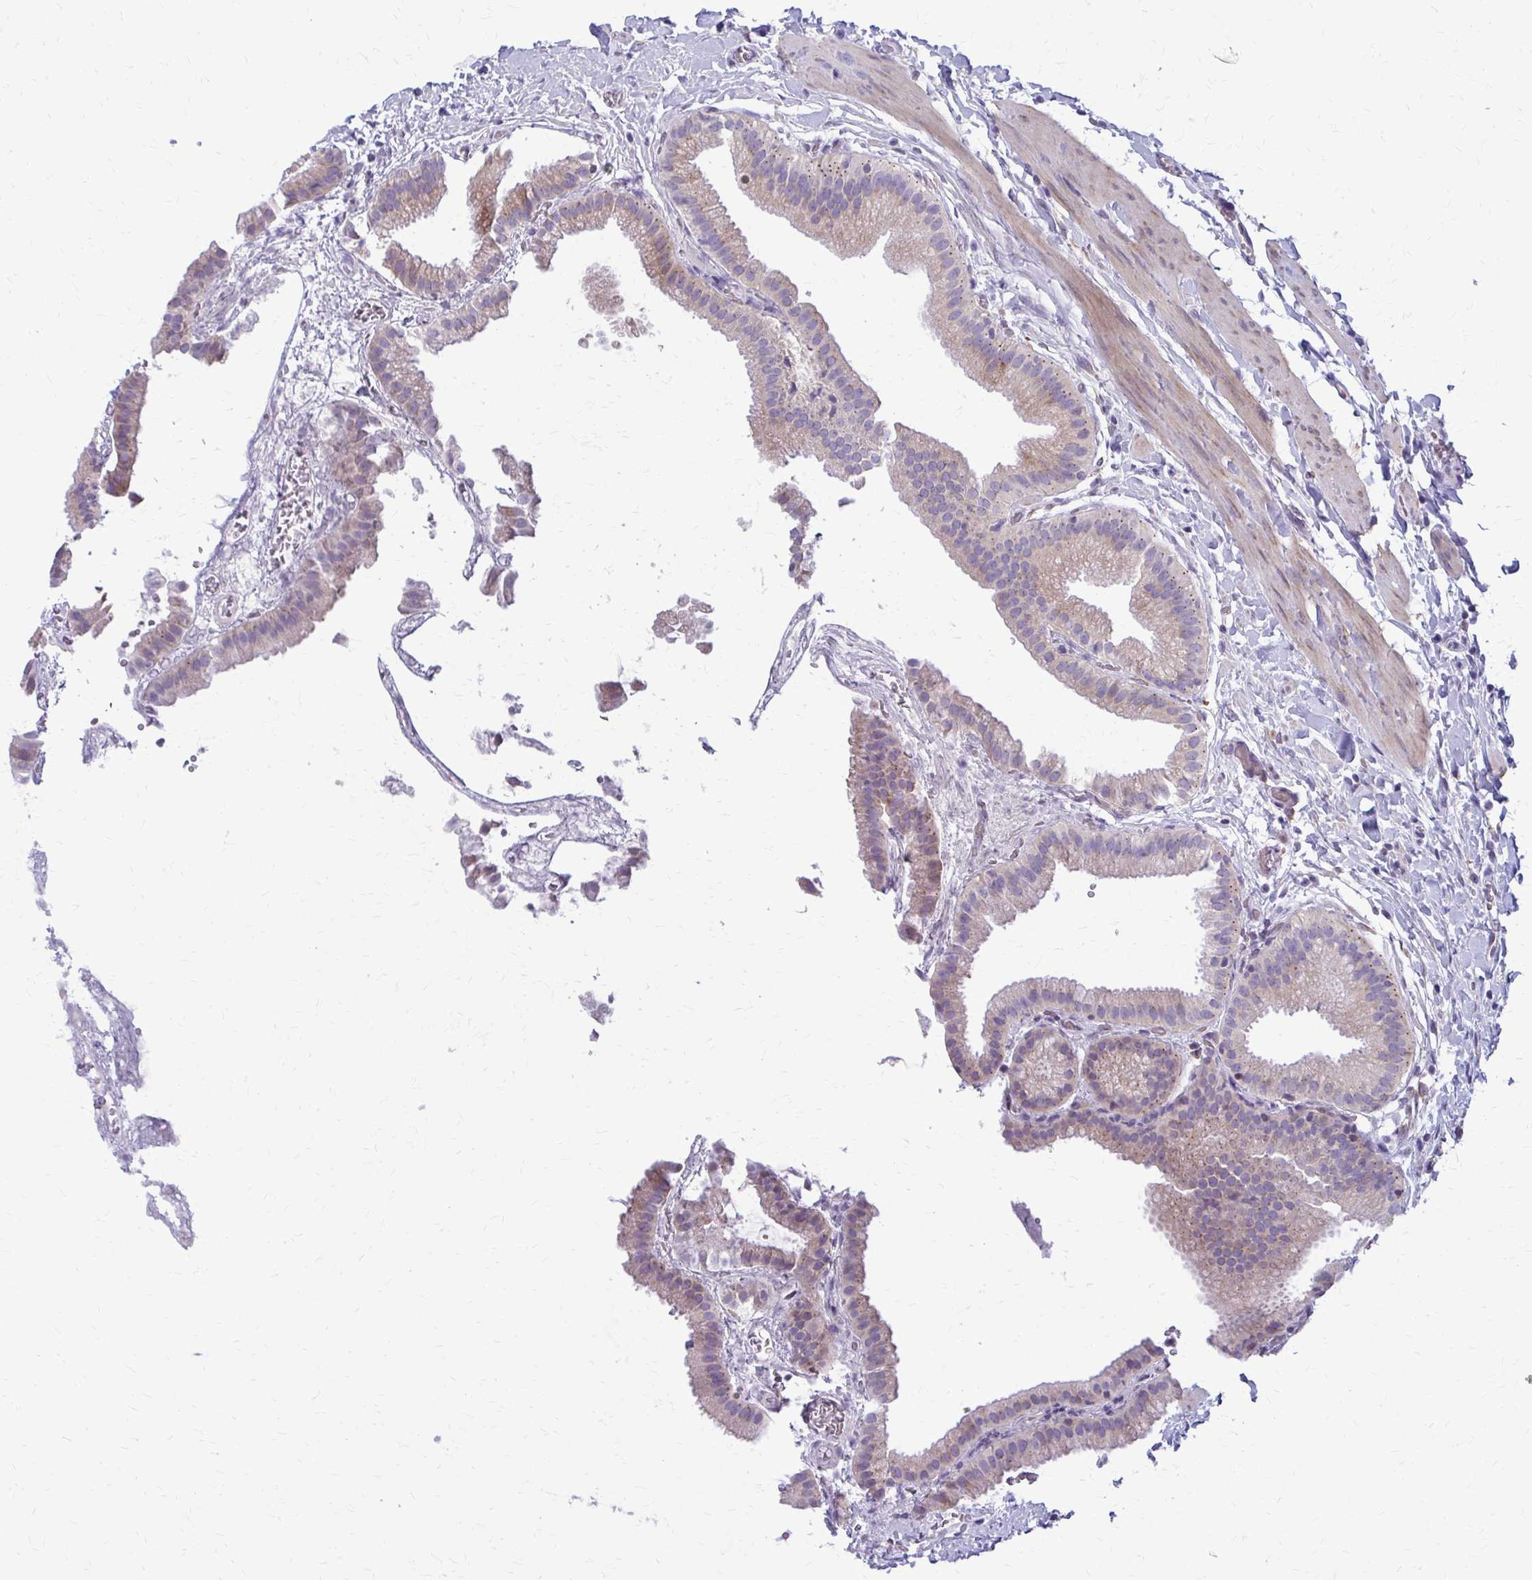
{"staining": {"intensity": "moderate", "quantity": "25%-75%", "location": "cytoplasmic/membranous"}, "tissue": "gallbladder", "cell_type": "Glandular cells", "image_type": "normal", "snomed": [{"axis": "morphology", "description": "Normal tissue, NOS"}, {"axis": "topography", "description": "Gallbladder"}], "caption": "This is an image of IHC staining of normal gallbladder, which shows moderate staining in the cytoplasmic/membranous of glandular cells.", "gene": "DEPP1", "patient": {"sex": "female", "age": 63}}